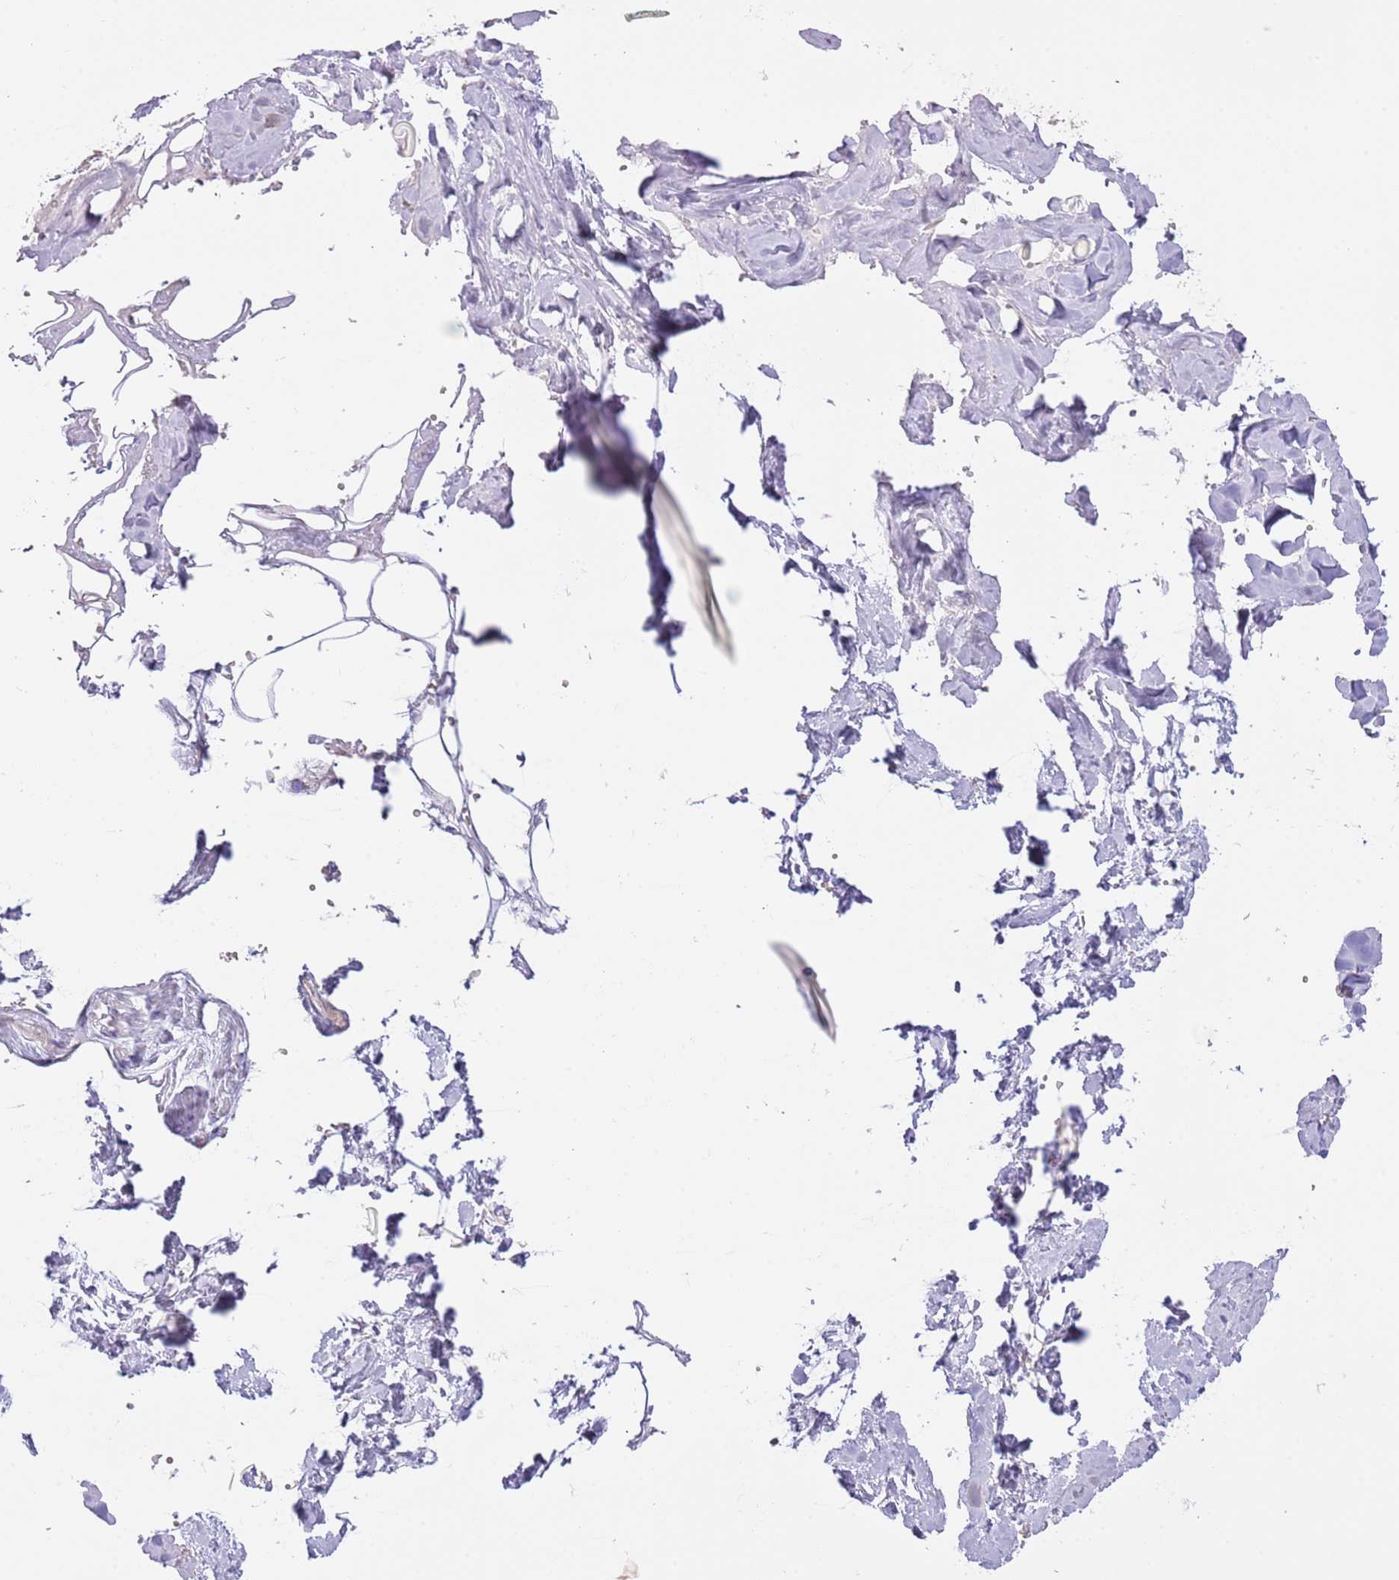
{"staining": {"intensity": "negative", "quantity": "none", "location": "none"}, "tissue": "adipose tissue", "cell_type": "Adipocytes", "image_type": "normal", "snomed": [{"axis": "morphology", "description": "Normal tissue, NOS"}, {"axis": "topography", "description": "Salivary gland"}, {"axis": "topography", "description": "Peripheral nerve tissue"}], "caption": "Immunohistochemistry histopathology image of unremarkable adipose tissue: adipose tissue stained with DAB (3,3'-diaminobenzidine) shows no significant protein expression in adipocytes.", "gene": "AP1S2", "patient": {"sex": "male", "age": 38}}